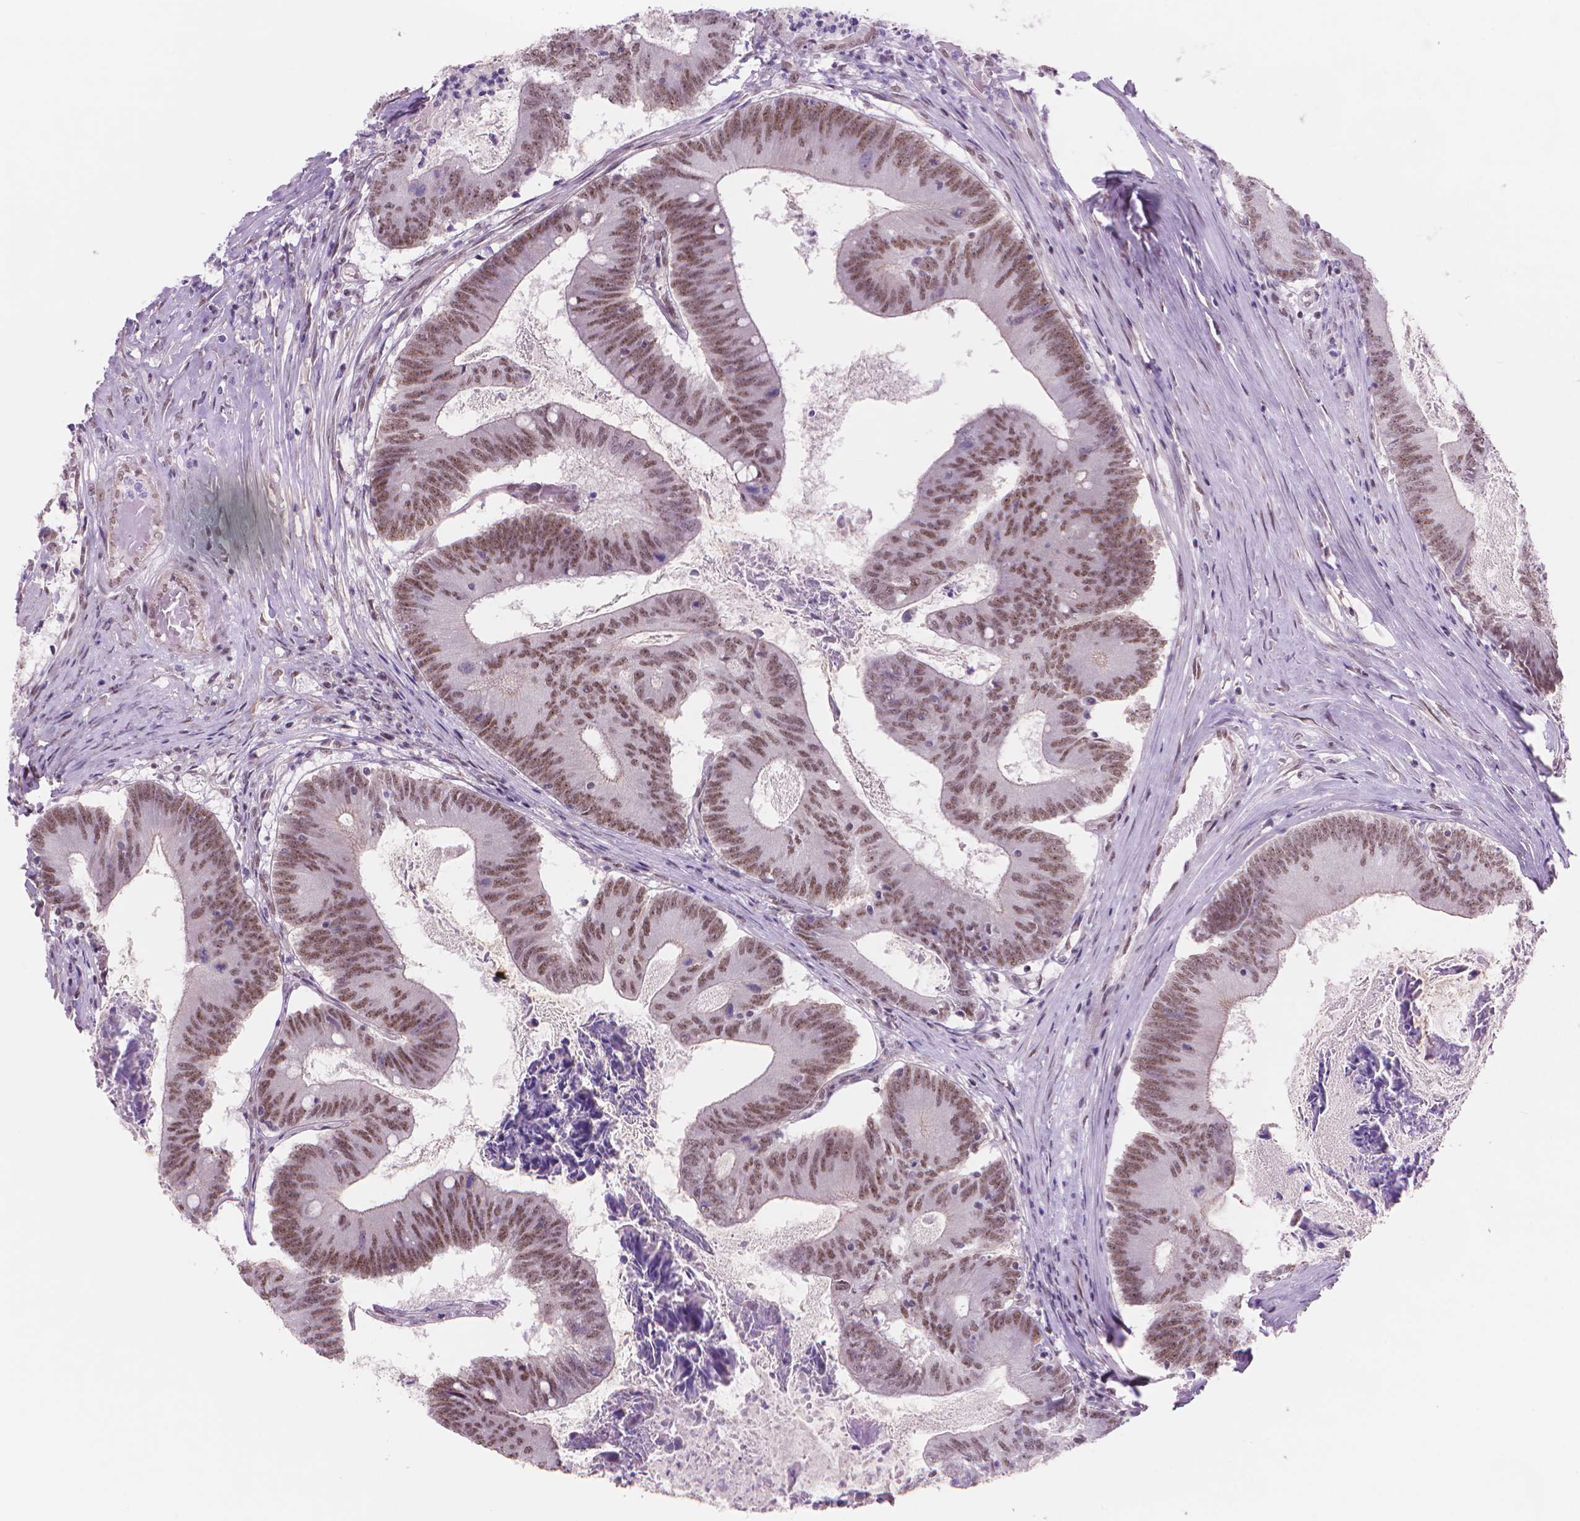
{"staining": {"intensity": "moderate", "quantity": ">75%", "location": "nuclear"}, "tissue": "colorectal cancer", "cell_type": "Tumor cells", "image_type": "cancer", "snomed": [{"axis": "morphology", "description": "Adenocarcinoma, NOS"}, {"axis": "topography", "description": "Colon"}], "caption": "IHC staining of adenocarcinoma (colorectal), which reveals medium levels of moderate nuclear staining in about >75% of tumor cells indicating moderate nuclear protein positivity. The staining was performed using DAB (3,3'-diaminobenzidine) (brown) for protein detection and nuclei were counterstained in hematoxylin (blue).", "gene": "POLR3D", "patient": {"sex": "female", "age": 70}}